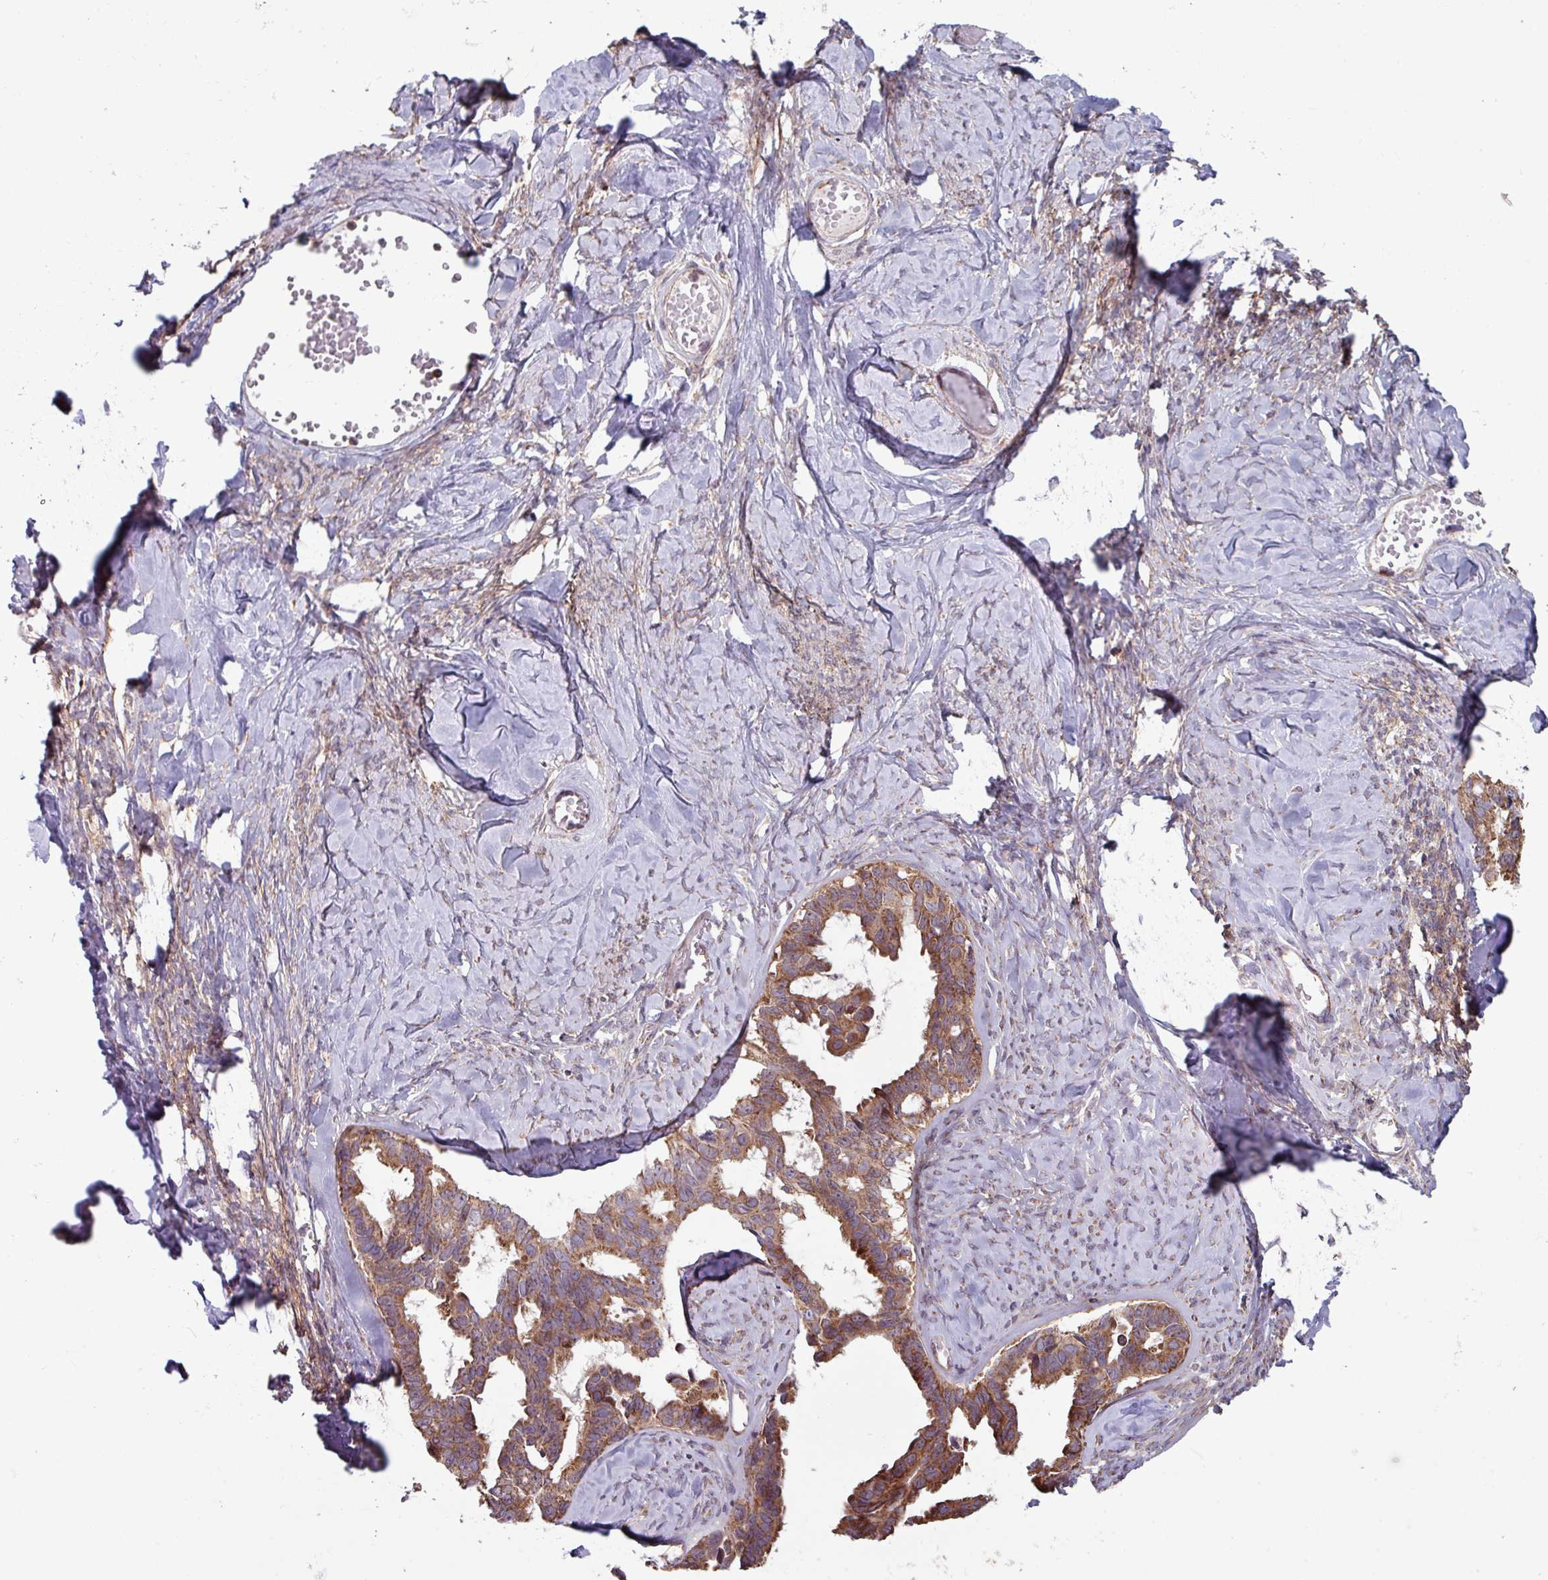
{"staining": {"intensity": "moderate", "quantity": ">75%", "location": "cytoplasmic/membranous"}, "tissue": "ovarian cancer", "cell_type": "Tumor cells", "image_type": "cancer", "snomed": [{"axis": "morphology", "description": "Cystadenocarcinoma, serous, NOS"}, {"axis": "topography", "description": "Ovary"}], "caption": "A medium amount of moderate cytoplasmic/membranous staining is seen in approximately >75% of tumor cells in ovarian serous cystadenocarcinoma tissue. (DAB IHC with brightfield microscopy, high magnification).", "gene": "COX7C", "patient": {"sex": "female", "age": 69}}